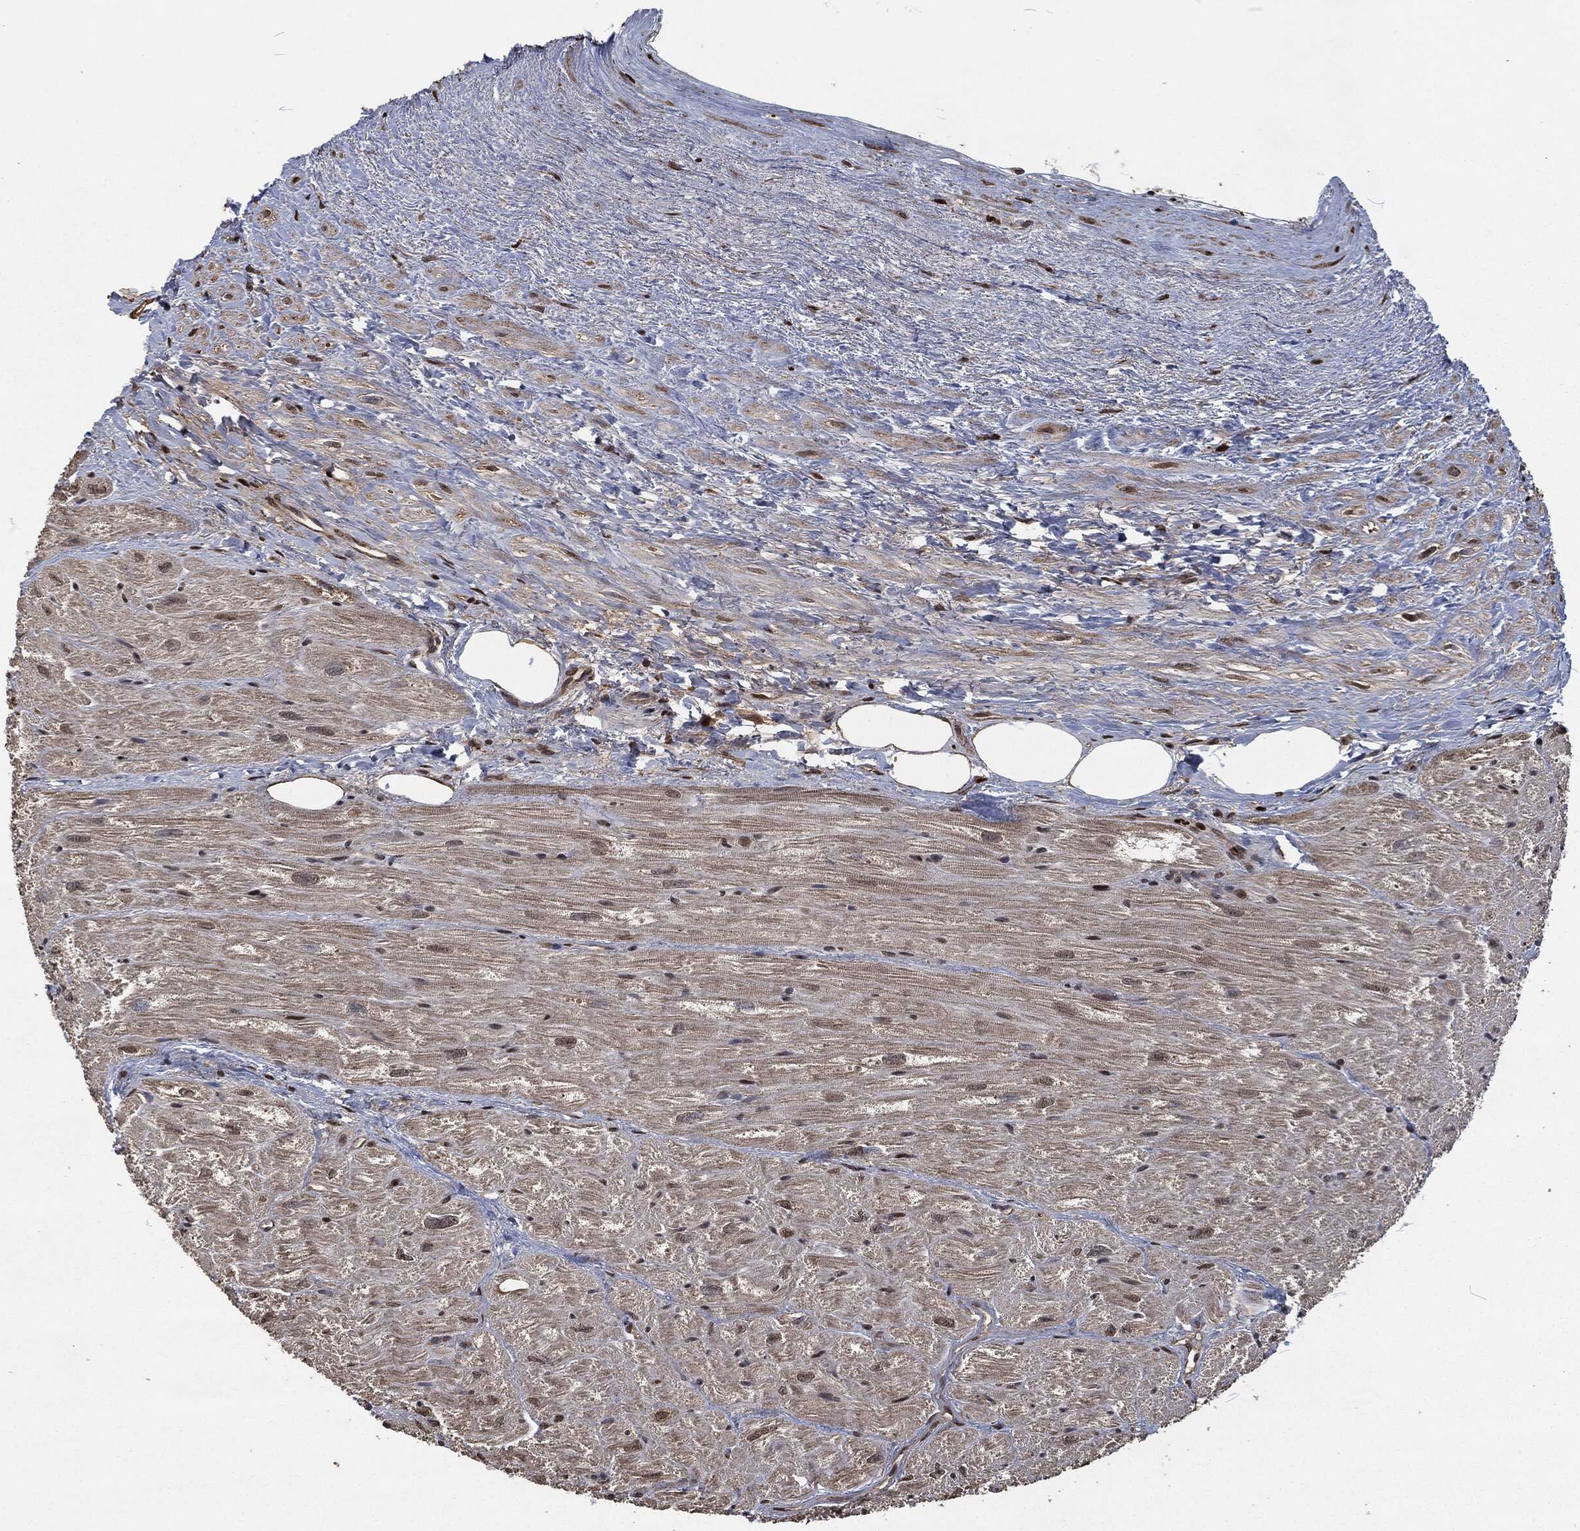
{"staining": {"intensity": "weak", "quantity": "25%-75%", "location": "cytoplasmic/membranous"}, "tissue": "heart muscle", "cell_type": "Cardiomyocytes", "image_type": "normal", "snomed": [{"axis": "morphology", "description": "Normal tissue, NOS"}, {"axis": "topography", "description": "Heart"}], "caption": "A high-resolution histopathology image shows immunohistochemistry (IHC) staining of unremarkable heart muscle, which displays weak cytoplasmic/membranous staining in about 25%-75% of cardiomyocytes.", "gene": "SNAI1", "patient": {"sex": "male", "age": 62}}